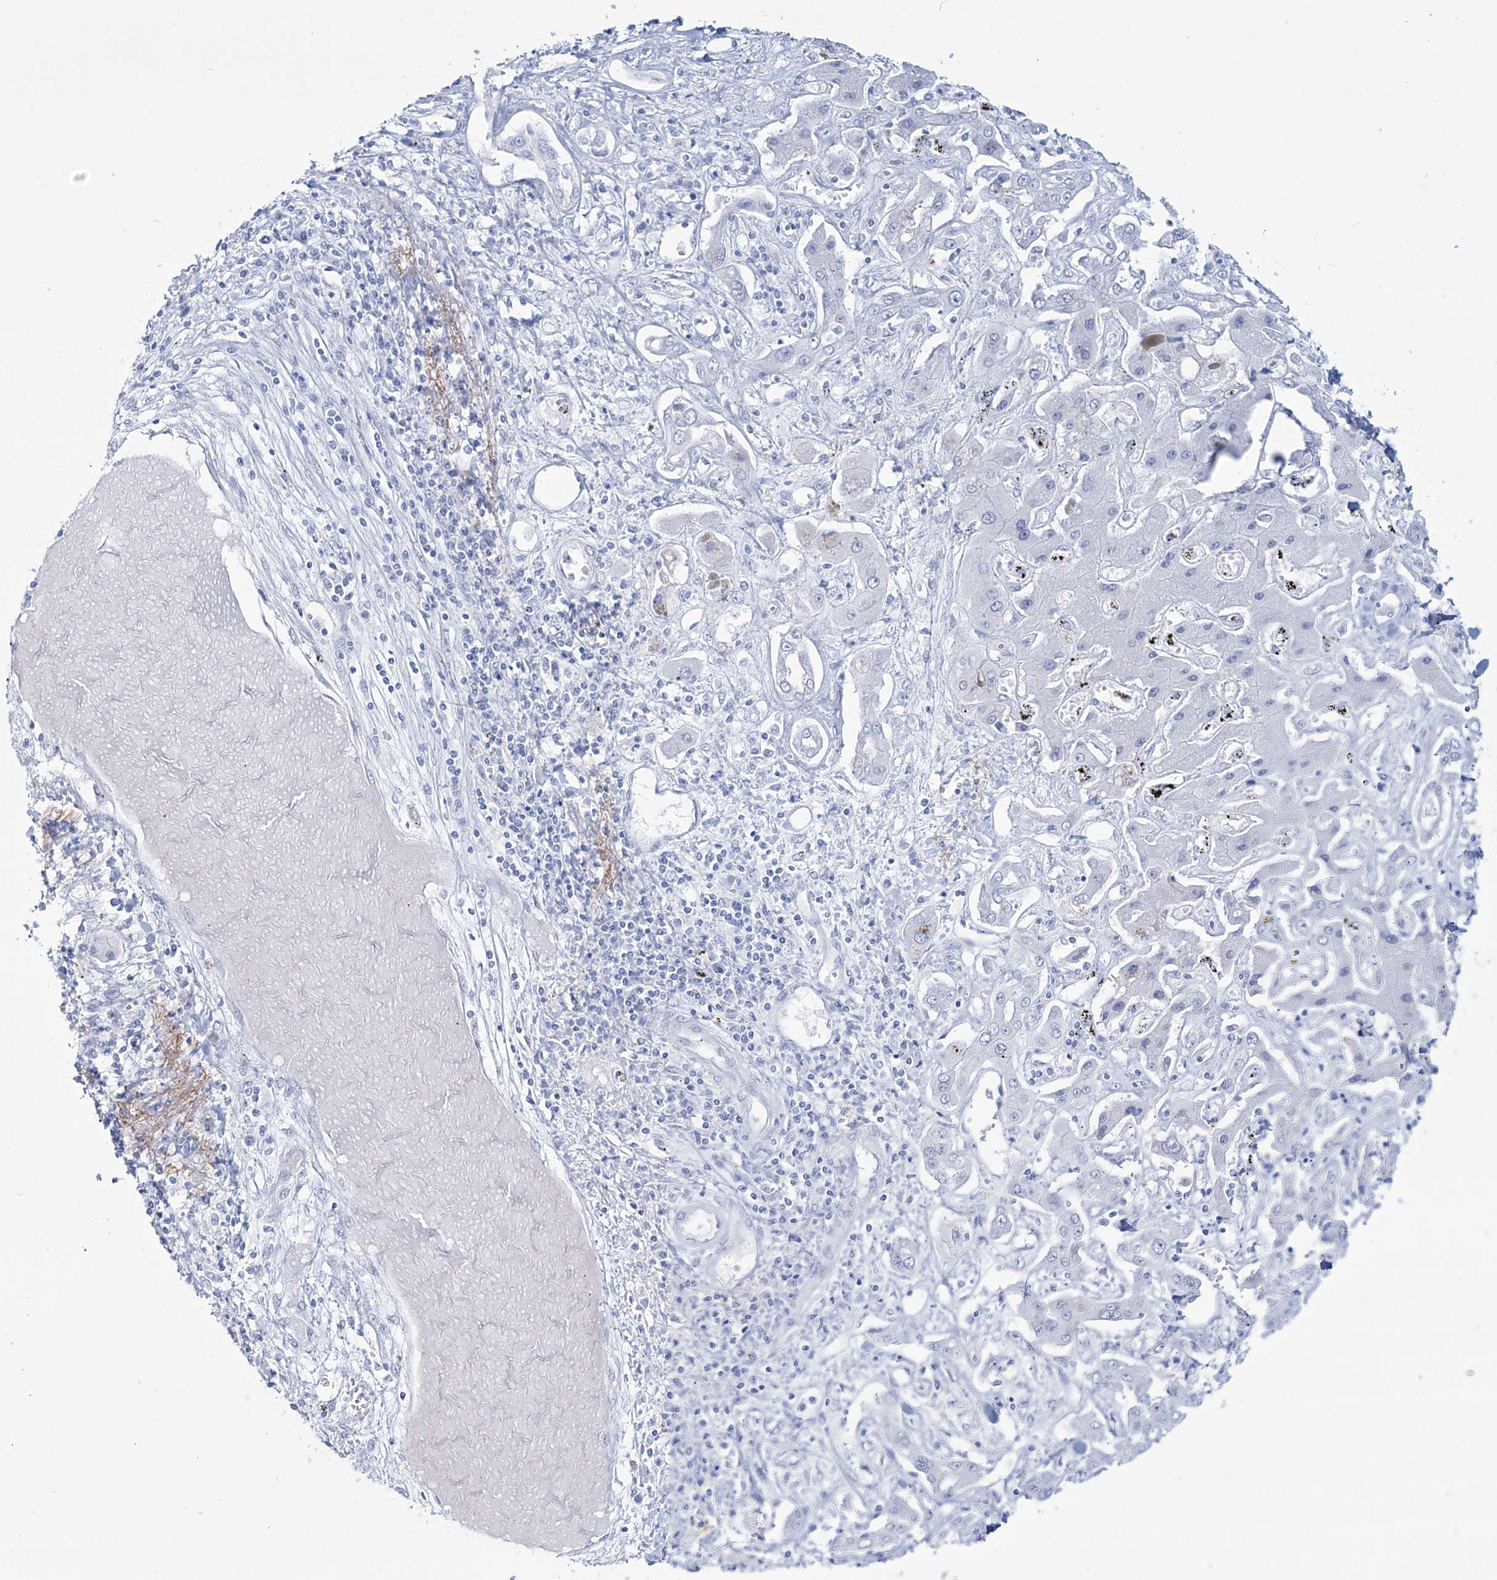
{"staining": {"intensity": "negative", "quantity": "none", "location": "none"}, "tissue": "liver cancer", "cell_type": "Tumor cells", "image_type": "cancer", "snomed": [{"axis": "morphology", "description": "Cholangiocarcinoma"}, {"axis": "topography", "description": "Liver"}], "caption": "Tumor cells are negative for brown protein staining in liver cancer (cholangiocarcinoma).", "gene": "DPCD", "patient": {"sex": "male", "age": 67}}